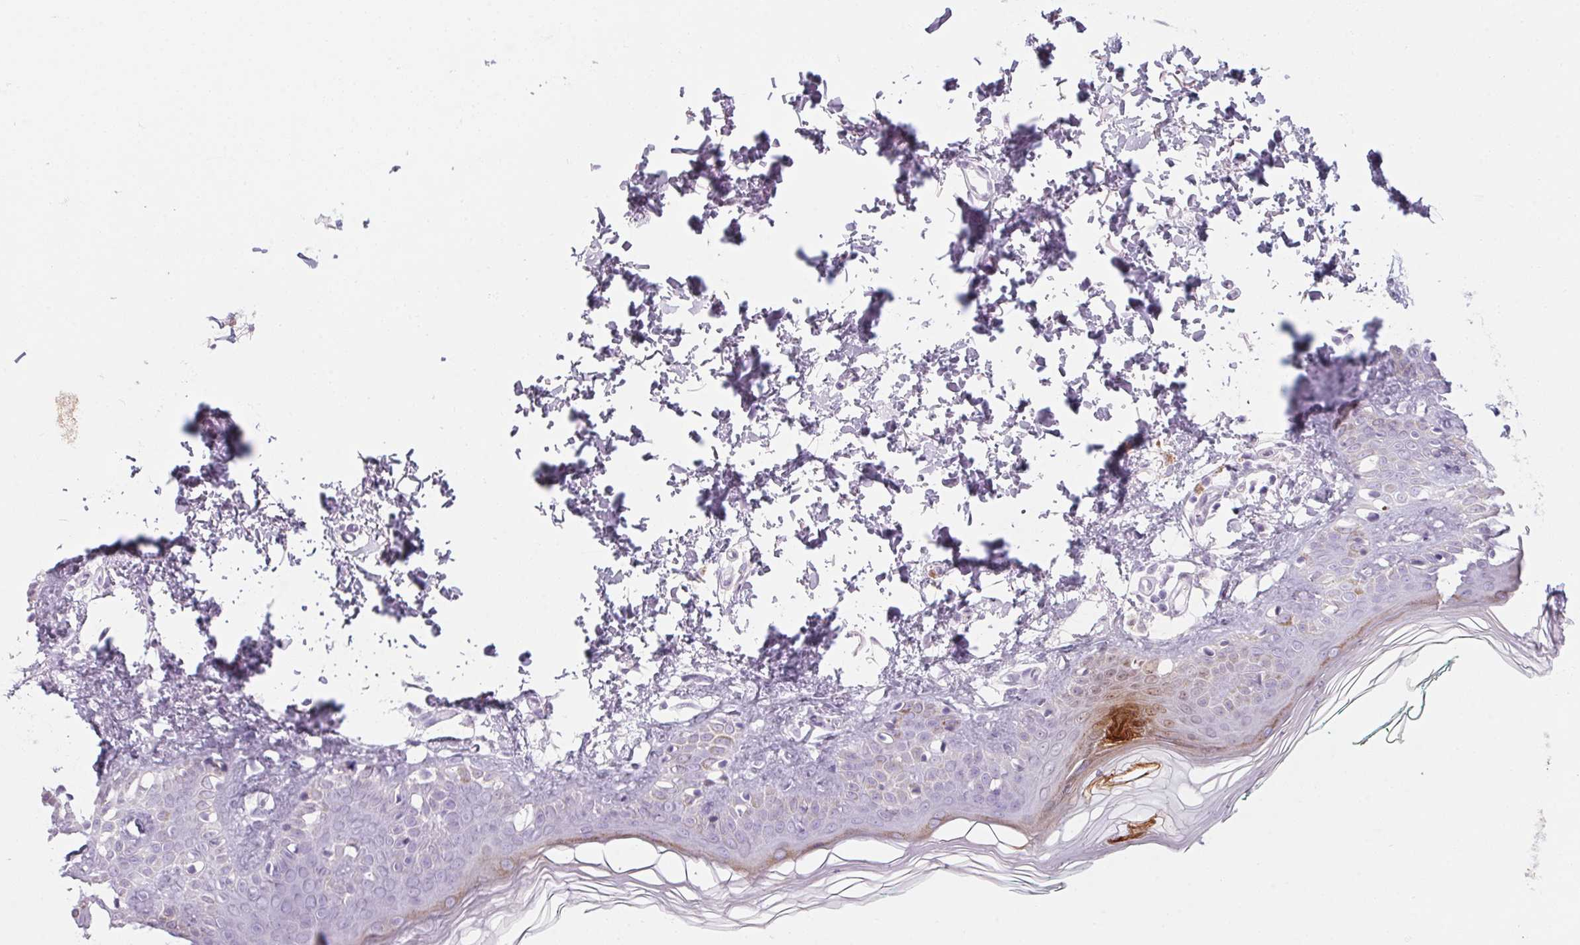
{"staining": {"intensity": "negative", "quantity": "none", "location": "none"}, "tissue": "skin", "cell_type": "Fibroblasts", "image_type": "normal", "snomed": [{"axis": "morphology", "description": "Normal tissue, NOS"}, {"axis": "topography", "description": "Skin"}, {"axis": "topography", "description": "Peripheral nerve tissue"}], "caption": "Protein analysis of unremarkable skin demonstrates no significant expression in fibroblasts.", "gene": "RPTN", "patient": {"sex": "female", "age": 45}}